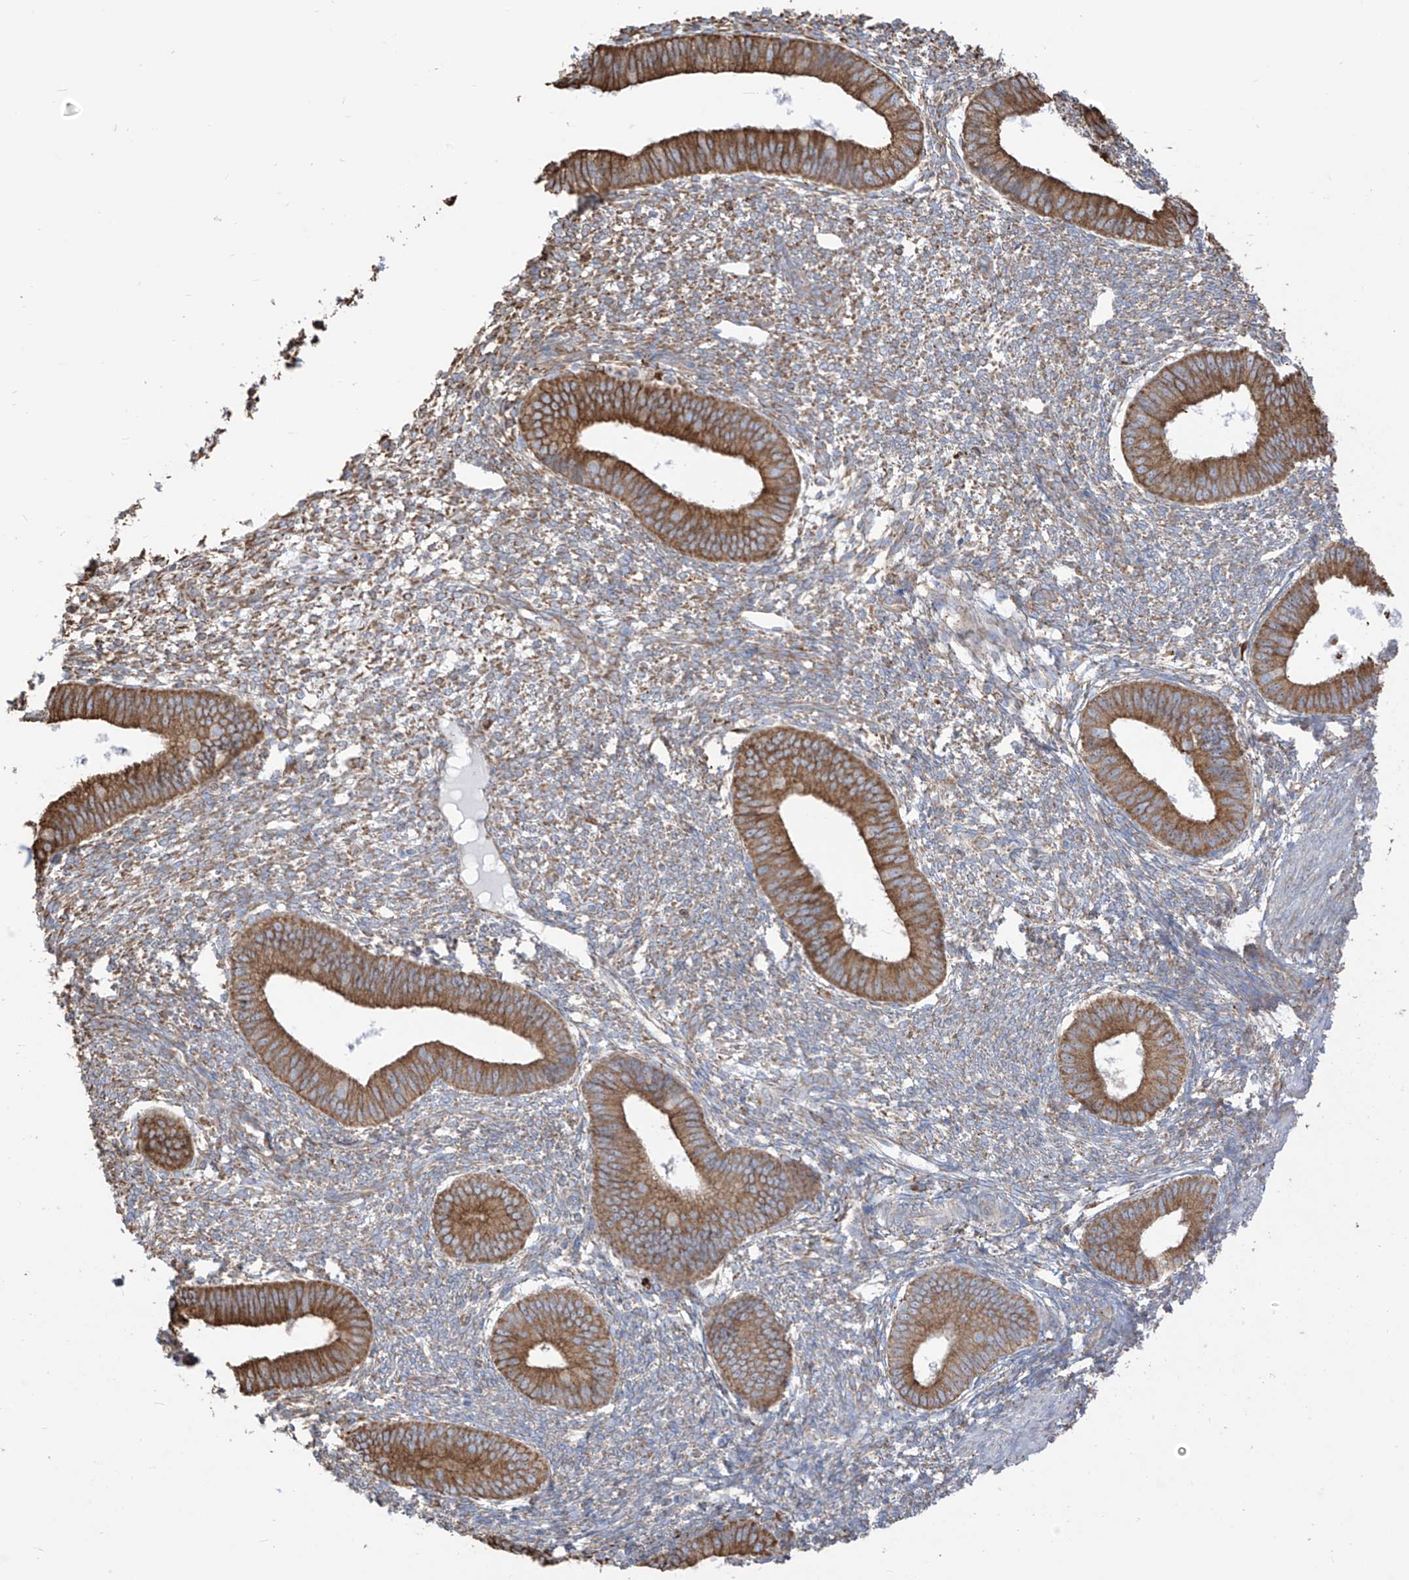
{"staining": {"intensity": "moderate", "quantity": "<25%", "location": "cytoplasmic/membranous"}, "tissue": "endometrium", "cell_type": "Cells in endometrial stroma", "image_type": "normal", "snomed": [{"axis": "morphology", "description": "Normal tissue, NOS"}, {"axis": "topography", "description": "Endometrium"}], "caption": "Immunohistochemistry (IHC) image of unremarkable human endometrium stained for a protein (brown), which displays low levels of moderate cytoplasmic/membranous expression in about <25% of cells in endometrial stroma.", "gene": "PDIA6", "patient": {"sex": "female", "age": 46}}